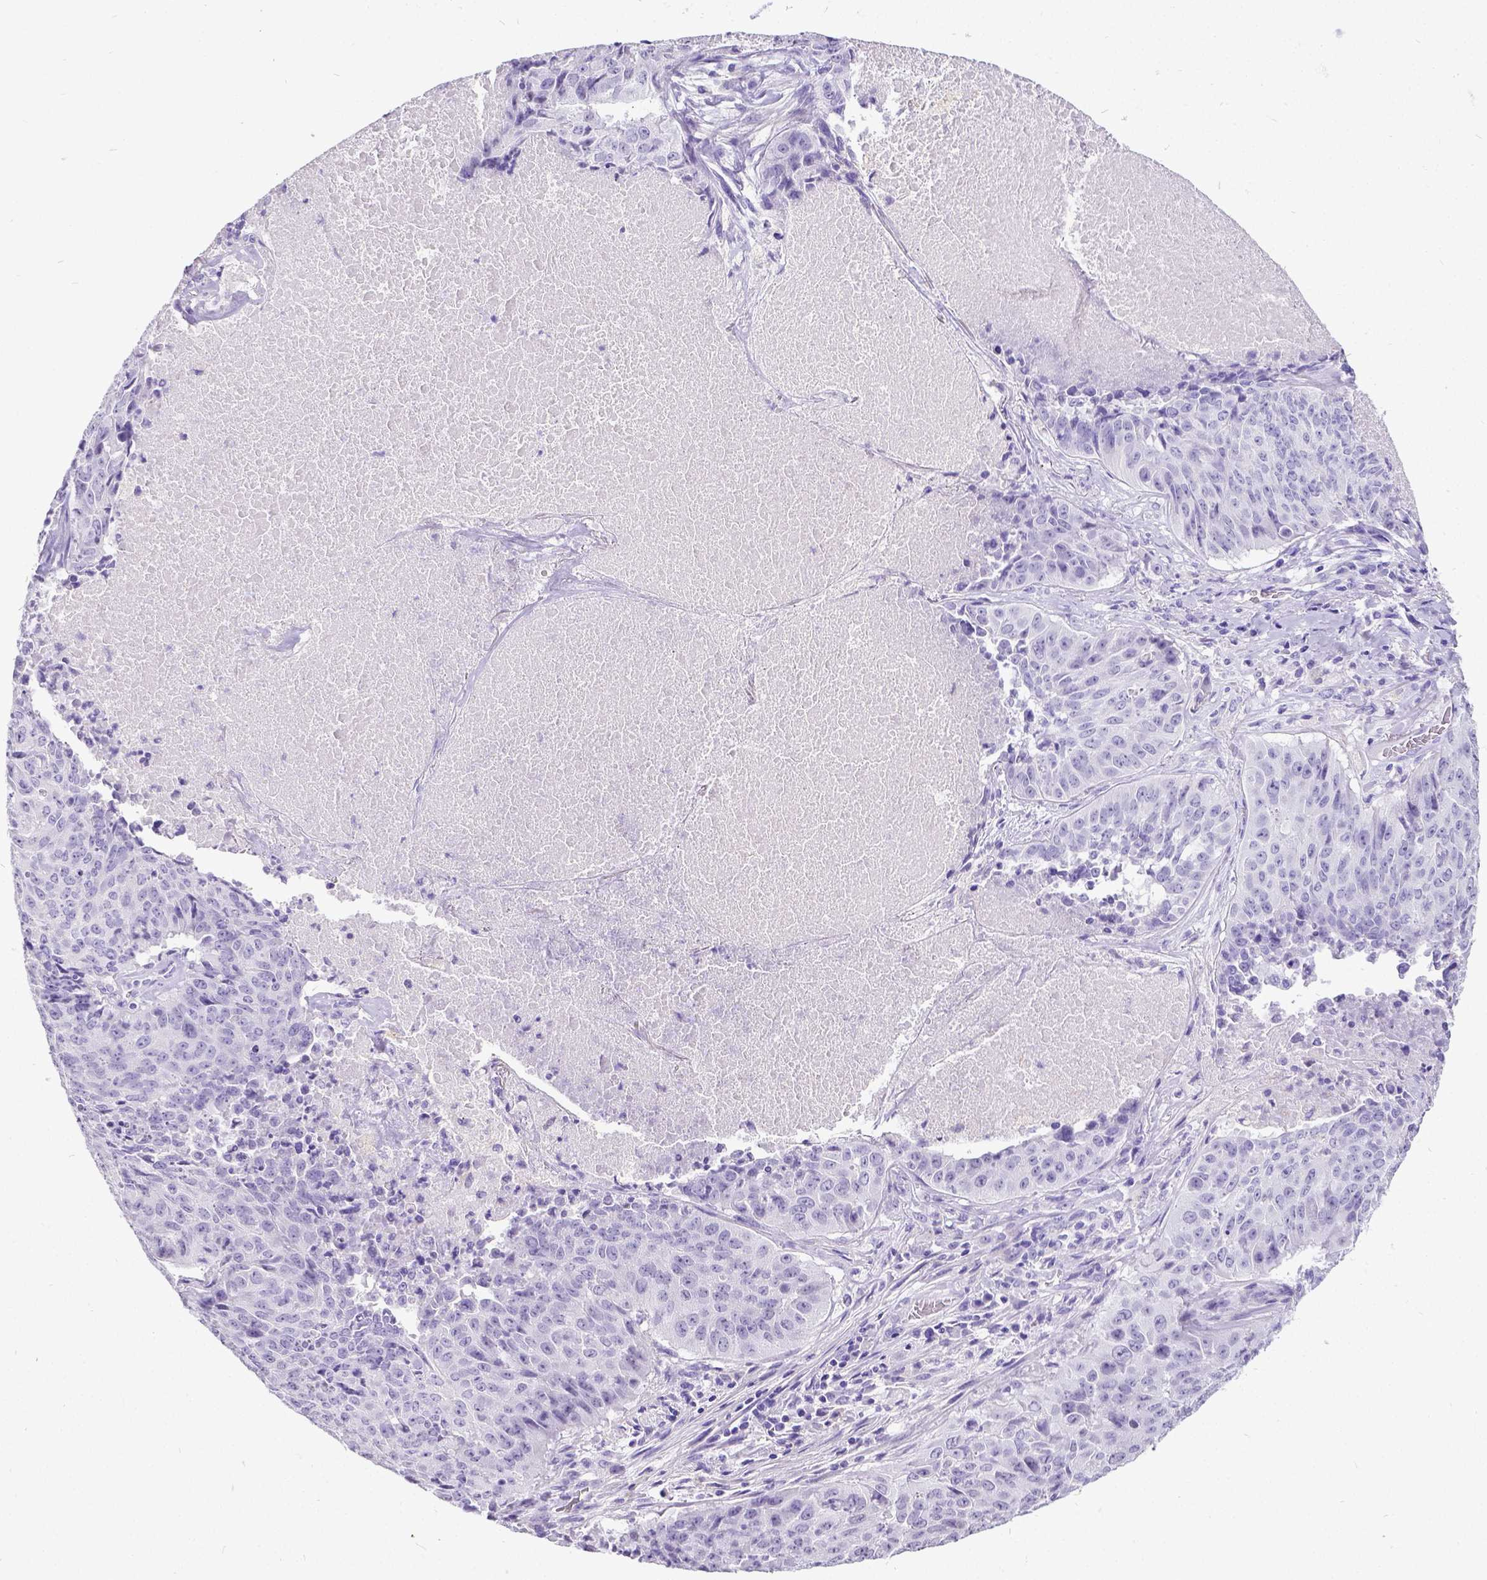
{"staining": {"intensity": "negative", "quantity": "none", "location": "none"}, "tissue": "lung cancer", "cell_type": "Tumor cells", "image_type": "cancer", "snomed": [{"axis": "morphology", "description": "Normal tissue, NOS"}, {"axis": "morphology", "description": "Squamous cell carcinoma, NOS"}, {"axis": "topography", "description": "Bronchus"}, {"axis": "topography", "description": "Lung"}], "caption": "An immunohistochemistry (IHC) image of lung cancer is shown. There is no staining in tumor cells of lung cancer.", "gene": "SATB2", "patient": {"sex": "male", "age": 64}}